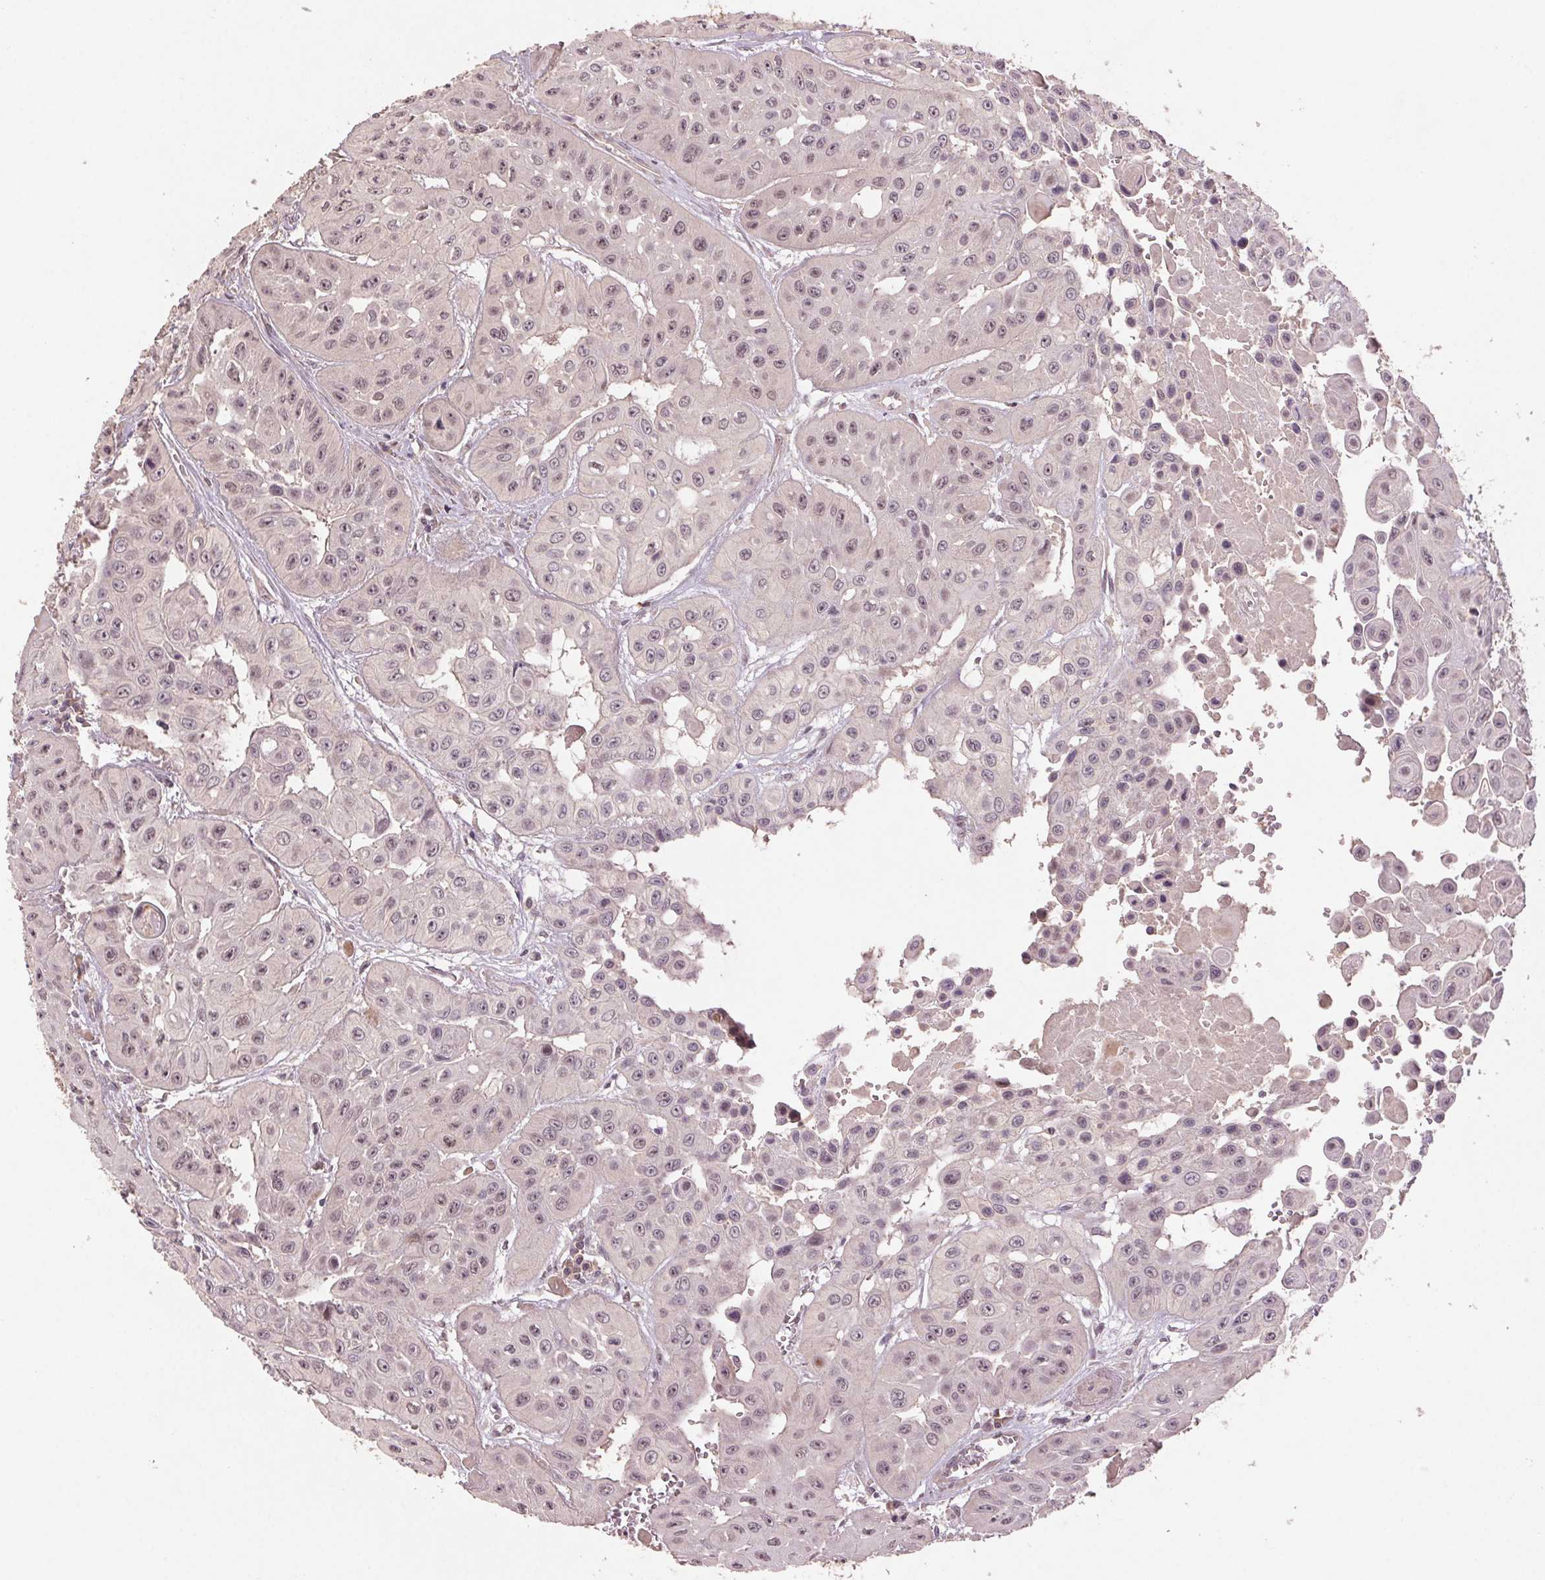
{"staining": {"intensity": "weak", "quantity": "25%-75%", "location": "nuclear"}, "tissue": "head and neck cancer", "cell_type": "Tumor cells", "image_type": "cancer", "snomed": [{"axis": "morphology", "description": "Adenocarcinoma, NOS"}, {"axis": "topography", "description": "Head-Neck"}], "caption": "A brown stain shows weak nuclear expression of a protein in head and neck cancer (adenocarcinoma) tumor cells.", "gene": "SMLR1", "patient": {"sex": "male", "age": 73}}